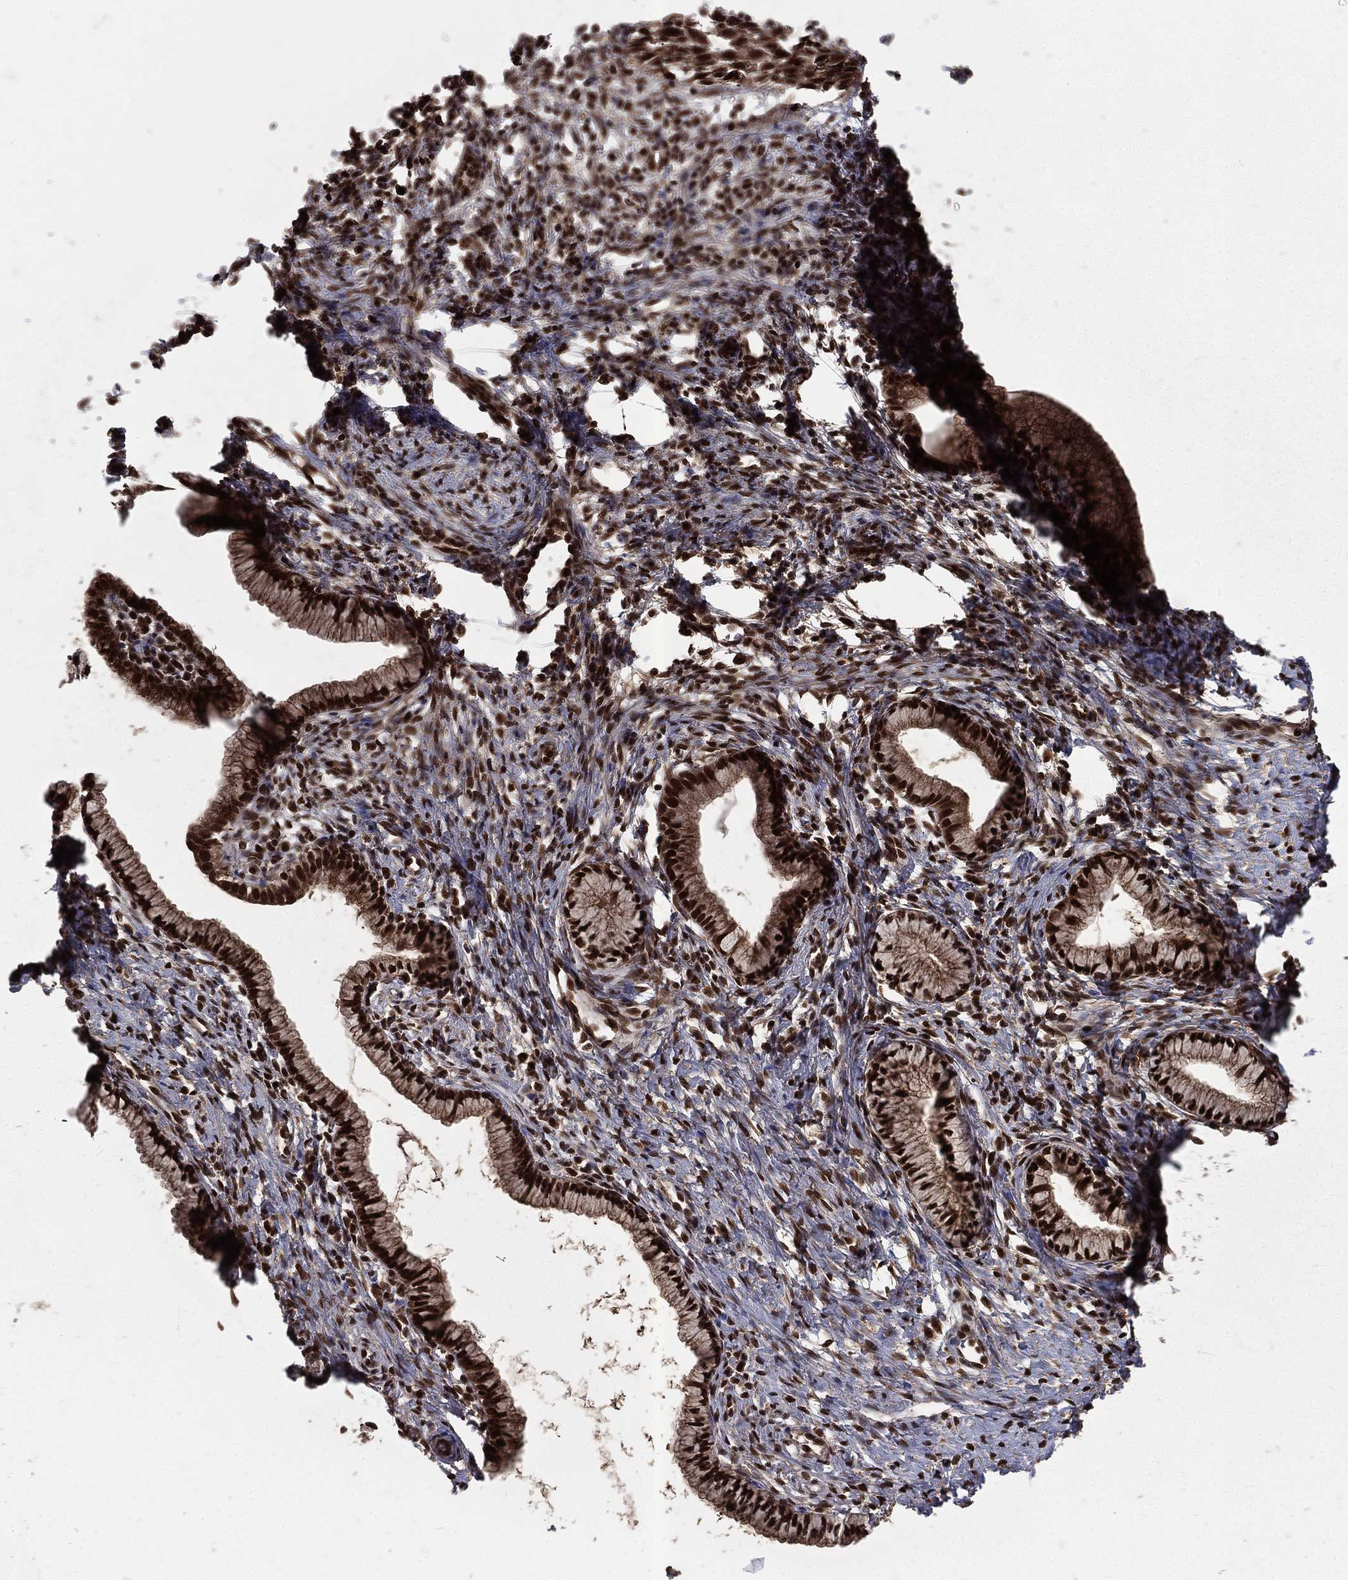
{"staining": {"intensity": "strong", "quantity": ">75%", "location": "nuclear"}, "tissue": "cervix", "cell_type": "Glandular cells", "image_type": "normal", "snomed": [{"axis": "morphology", "description": "Normal tissue, NOS"}, {"axis": "topography", "description": "Cervix"}], "caption": "Immunohistochemistry (DAB (3,3'-diaminobenzidine)) staining of normal human cervix displays strong nuclear protein positivity in approximately >75% of glandular cells.", "gene": "COPS4", "patient": {"sex": "female", "age": 39}}